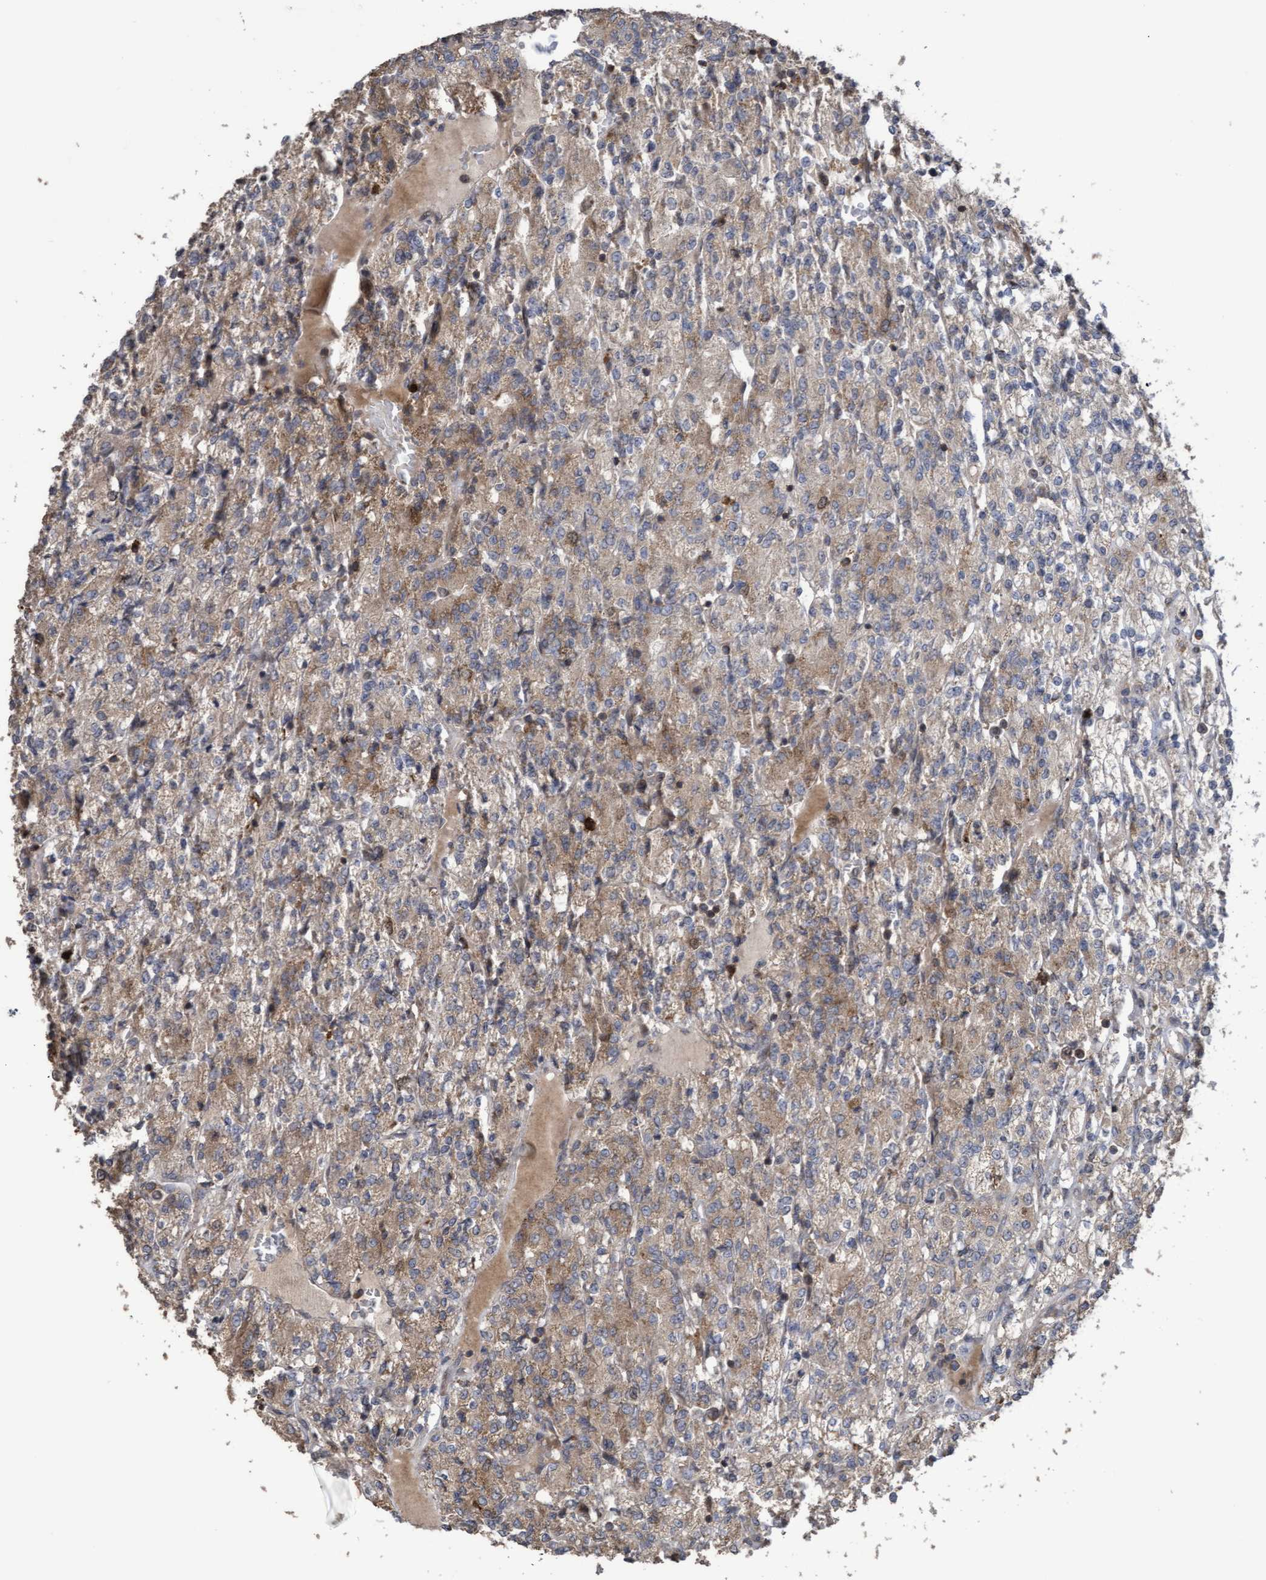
{"staining": {"intensity": "moderate", "quantity": "25%-75%", "location": "cytoplasmic/membranous"}, "tissue": "renal cancer", "cell_type": "Tumor cells", "image_type": "cancer", "snomed": [{"axis": "morphology", "description": "Adenocarcinoma, NOS"}, {"axis": "topography", "description": "Kidney"}], "caption": "Moderate cytoplasmic/membranous positivity for a protein is seen in approximately 25%-75% of tumor cells of adenocarcinoma (renal) using immunohistochemistry.", "gene": "SLBP", "patient": {"sex": "male", "age": 77}}